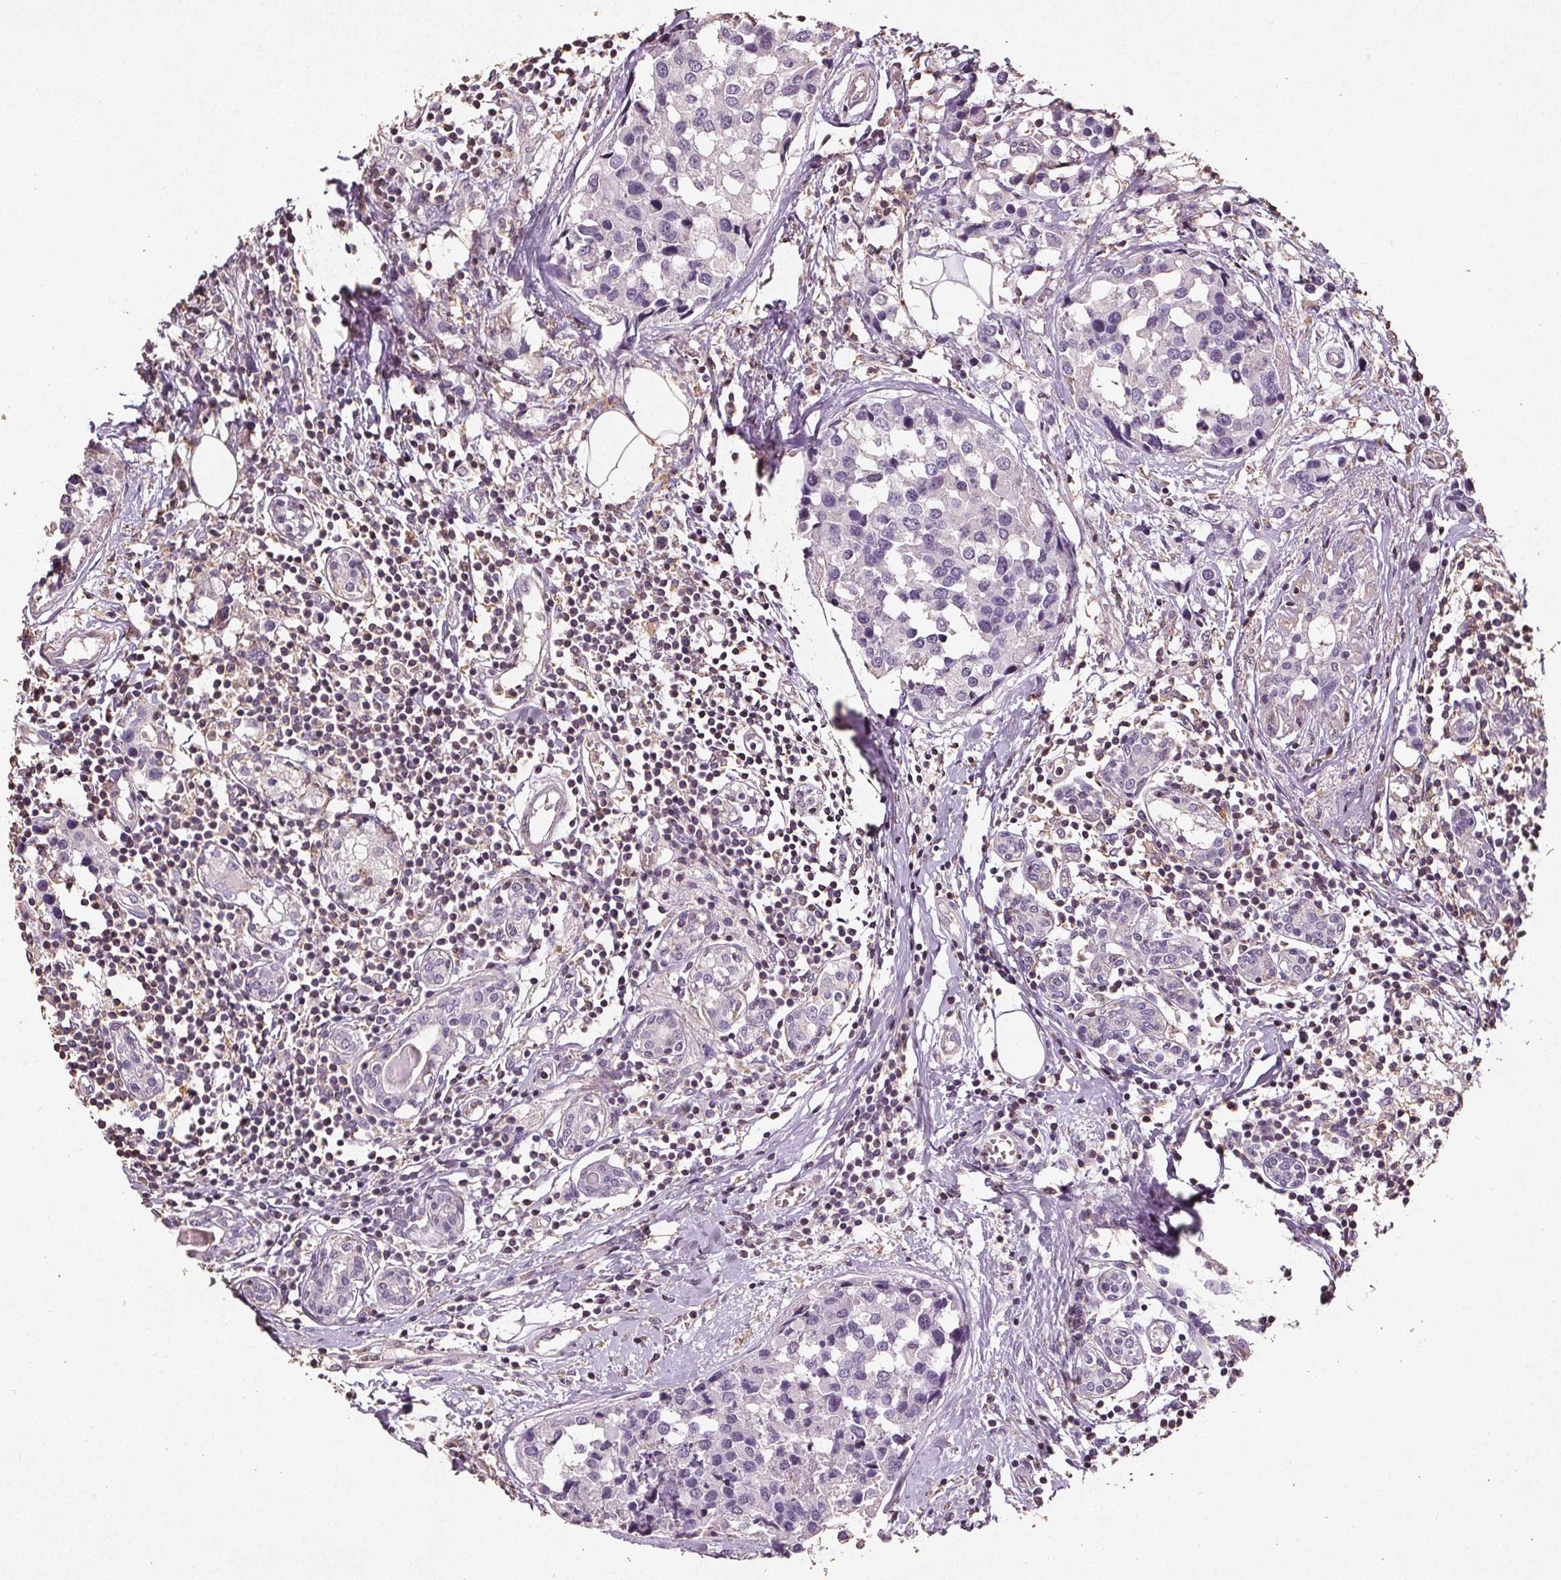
{"staining": {"intensity": "negative", "quantity": "none", "location": "none"}, "tissue": "breast cancer", "cell_type": "Tumor cells", "image_type": "cancer", "snomed": [{"axis": "morphology", "description": "Lobular carcinoma"}, {"axis": "topography", "description": "Breast"}], "caption": "This is an immunohistochemistry photomicrograph of breast lobular carcinoma. There is no expression in tumor cells.", "gene": "C19orf84", "patient": {"sex": "female", "age": 59}}